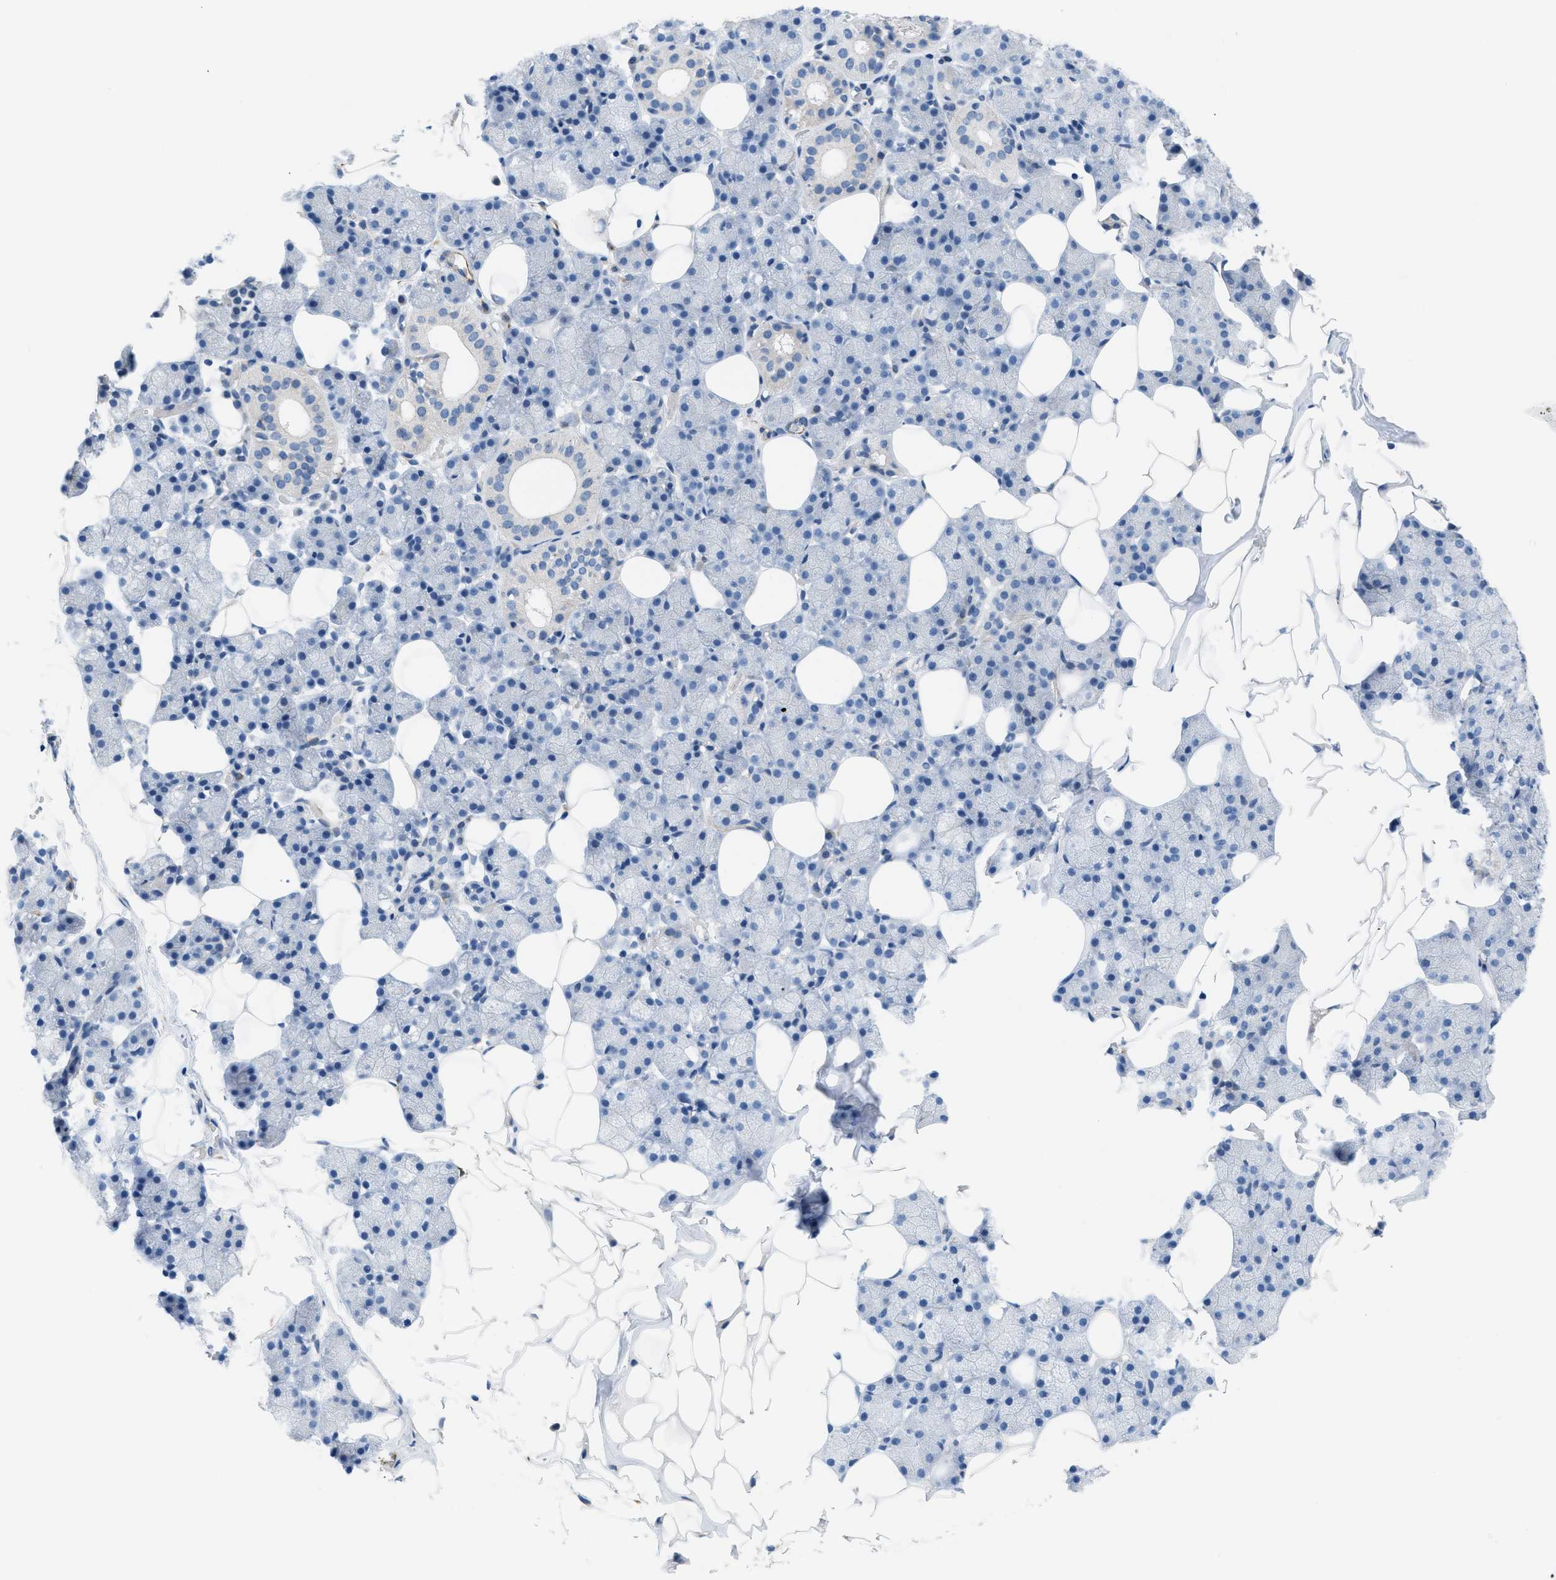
{"staining": {"intensity": "negative", "quantity": "none", "location": "none"}, "tissue": "salivary gland", "cell_type": "Glandular cells", "image_type": "normal", "snomed": [{"axis": "morphology", "description": "Normal tissue, NOS"}, {"axis": "topography", "description": "Salivary gland"}], "caption": "Immunohistochemistry photomicrograph of benign human salivary gland stained for a protein (brown), which demonstrates no expression in glandular cells.", "gene": "SLC12A1", "patient": {"sex": "female", "age": 33}}